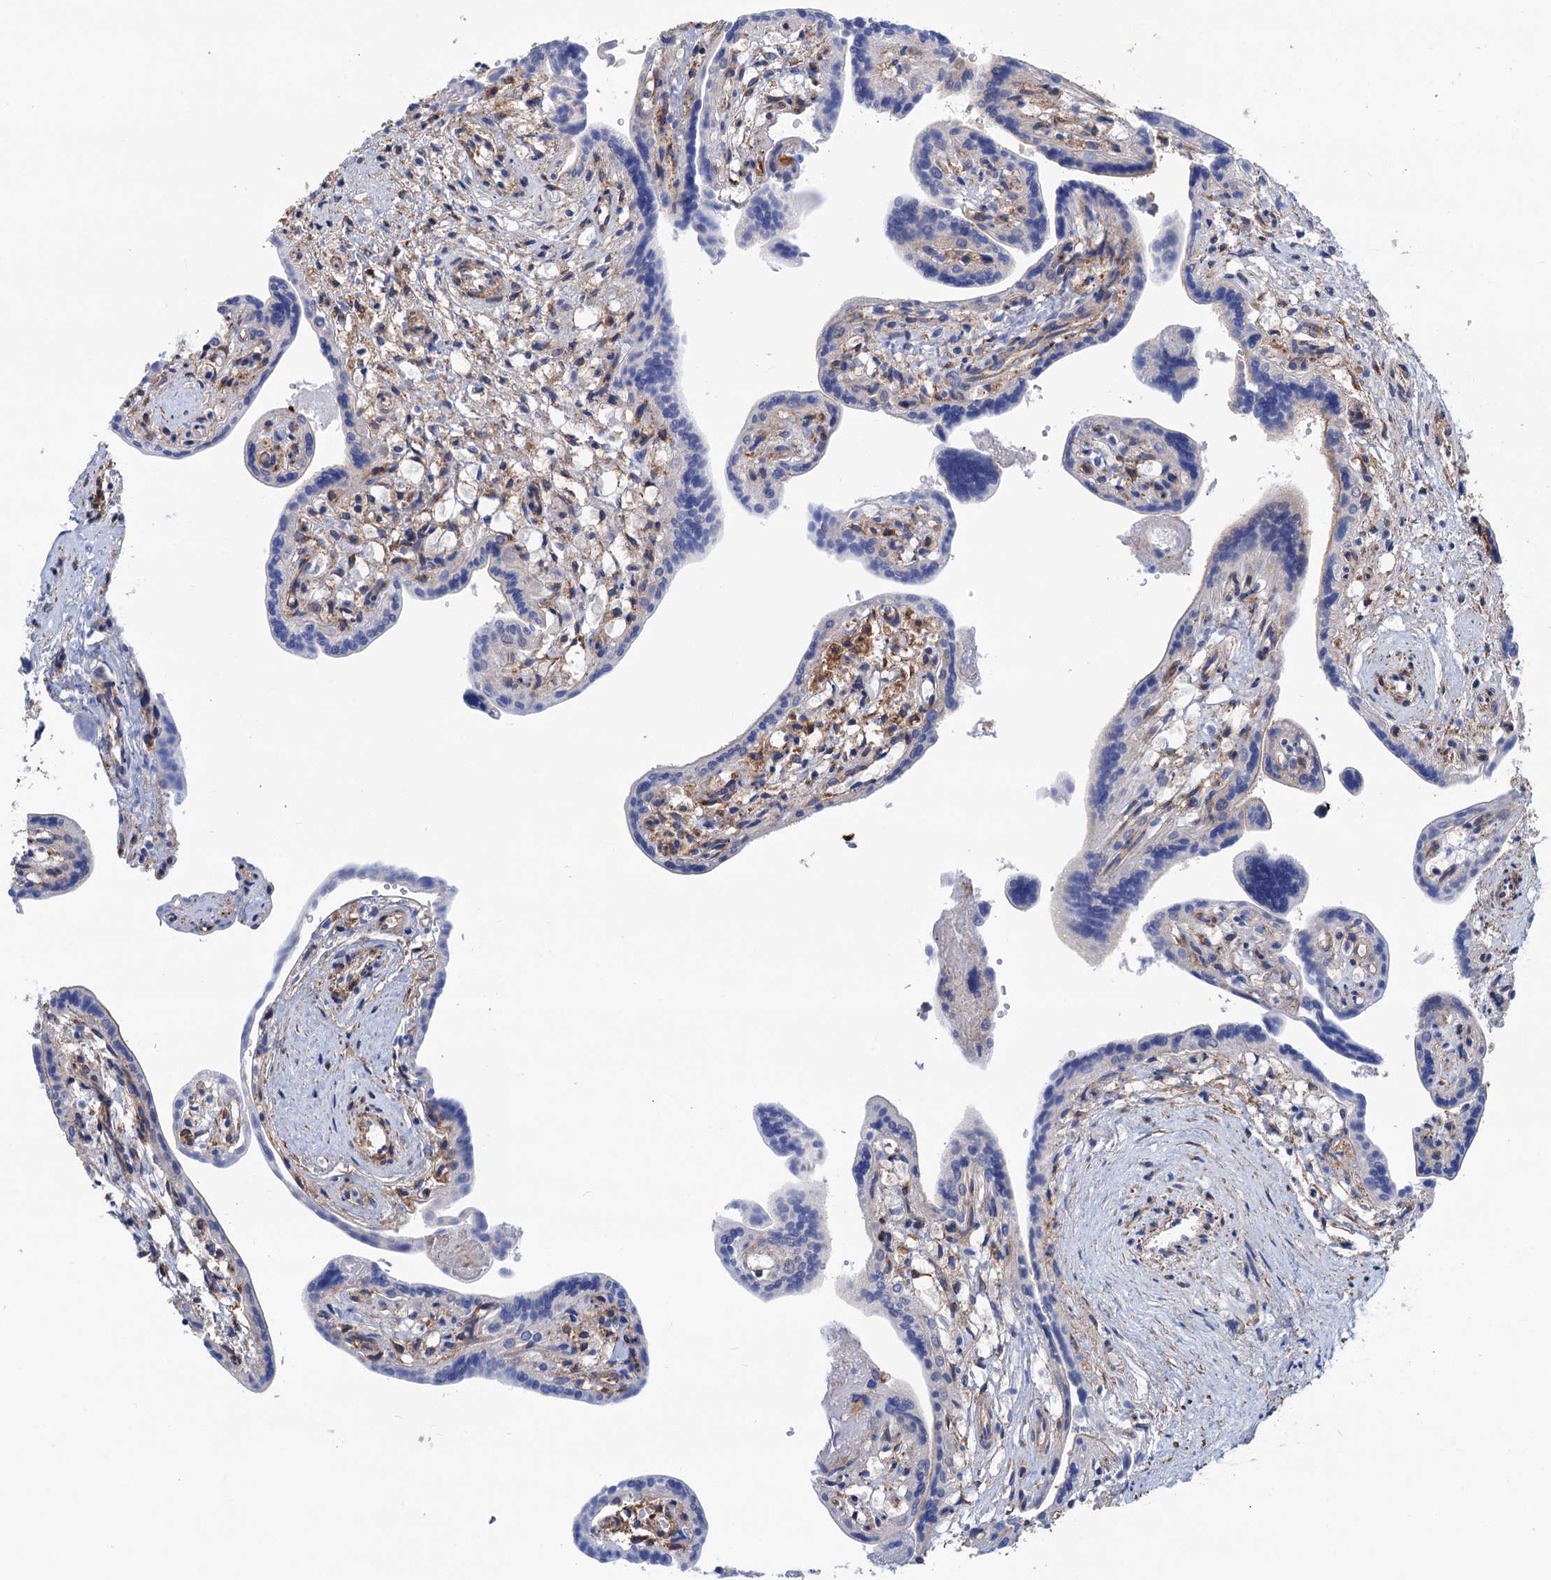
{"staining": {"intensity": "strong", "quantity": "25%-75%", "location": "cytoplasmic/membranous"}, "tissue": "placenta", "cell_type": "Trophoblastic cells", "image_type": "normal", "snomed": [{"axis": "morphology", "description": "Normal tissue, NOS"}, {"axis": "topography", "description": "Placenta"}], "caption": "Immunohistochemistry (IHC) staining of unremarkable placenta, which exhibits high levels of strong cytoplasmic/membranous expression in about 25%-75% of trophoblastic cells indicating strong cytoplasmic/membranous protein positivity. The staining was performed using DAB (brown) for protein detection and nuclei were counterstained in hematoxylin (blue).", "gene": "SLC12A7", "patient": {"sex": "female", "age": 37}}